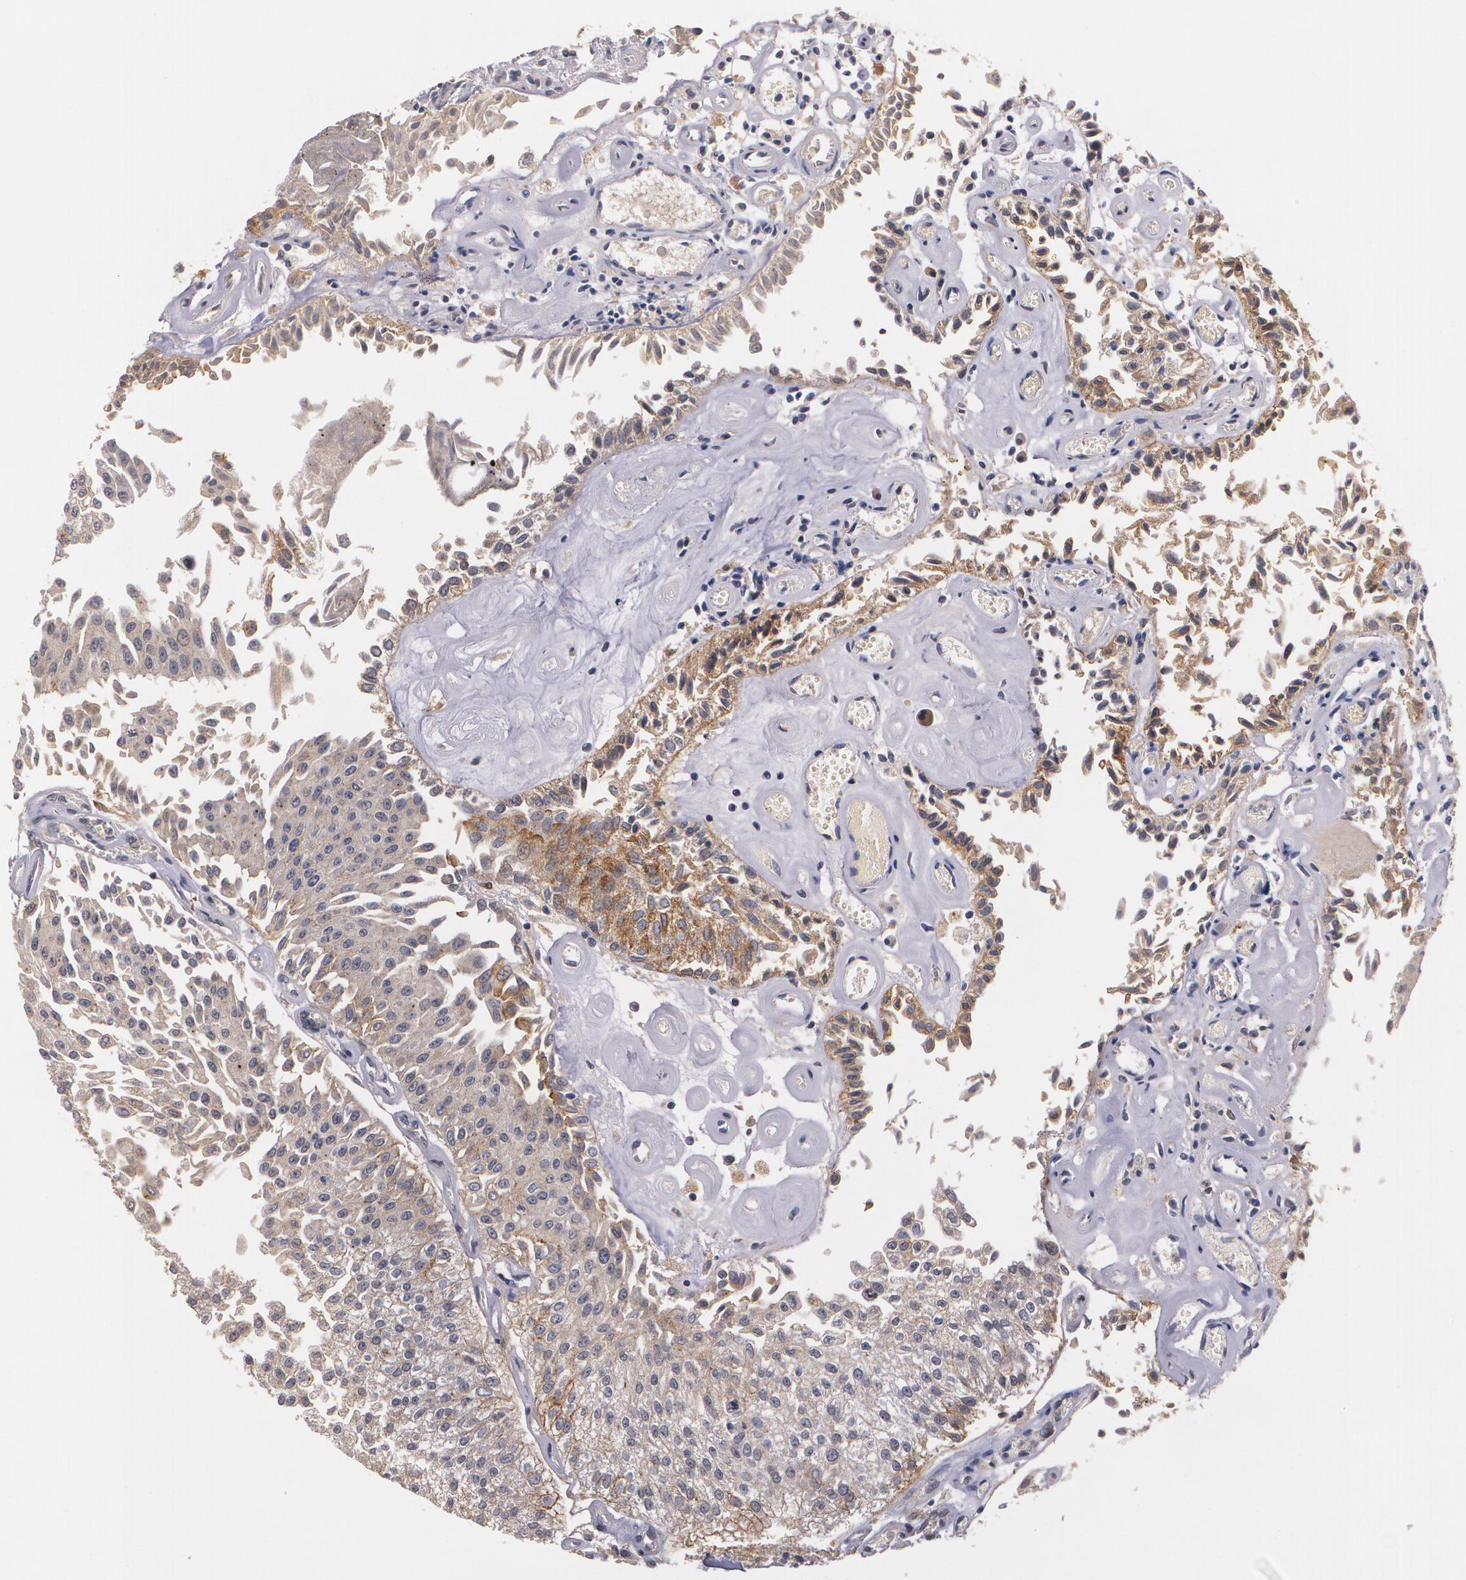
{"staining": {"intensity": "moderate", "quantity": "25%-75%", "location": "cytoplasmic/membranous"}, "tissue": "urothelial cancer", "cell_type": "Tumor cells", "image_type": "cancer", "snomed": [{"axis": "morphology", "description": "Urothelial carcinoma, Low grade"}, {"axis": "topography", "description": "Urinary bladder"}], "caption": "Human urothelial carcinoma (low-grade) stained with a protein marker exhibits moderate staining in tumor cells.", "gene": "IFNGR2", "patient": {"sex": "male", "age": 86}}